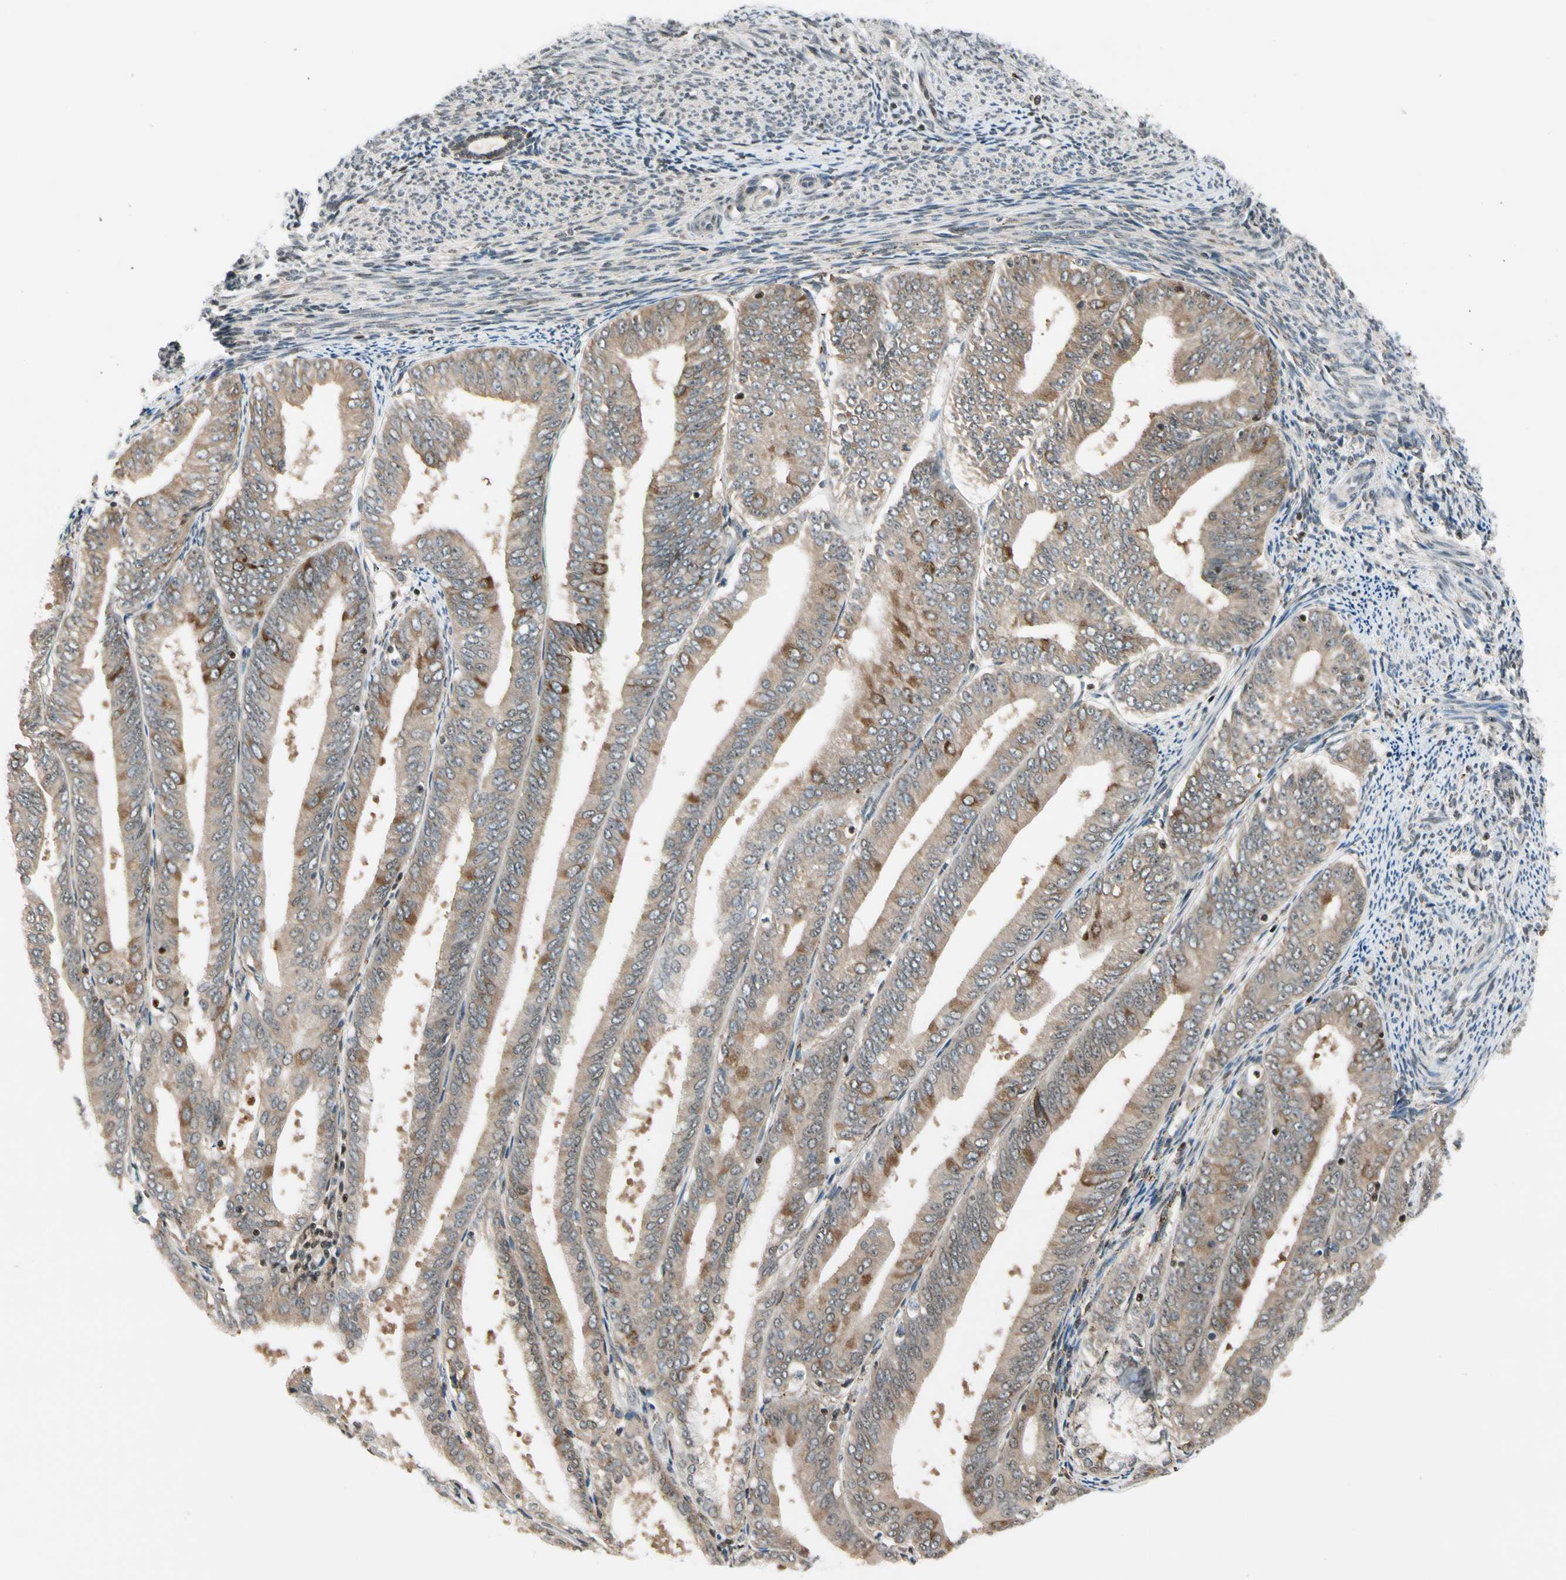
{"staining": {"intensity": "moderate", "quantity": ">75%", "location": "cytoplasmic/membranous,nuclear"}, "tissue": "endometrial cancer", "cell_type": "Tumor cells", "image_type": "cancer", "snomed": [{"axis": "morphology", "description": "Adenocarcinoma, NOS"}, {"axis": "topography", "description": "Endometrium"}], "caption": "A photomicrograph showing moderate cytoplasmic/membranous and nuclear staining in approximately >75% of tumor cells in endometrial cancer, as visualized by brown immunohistochemical staining.", "gene": "DAXX", "patient": {"sex": "female", "age": 63}}